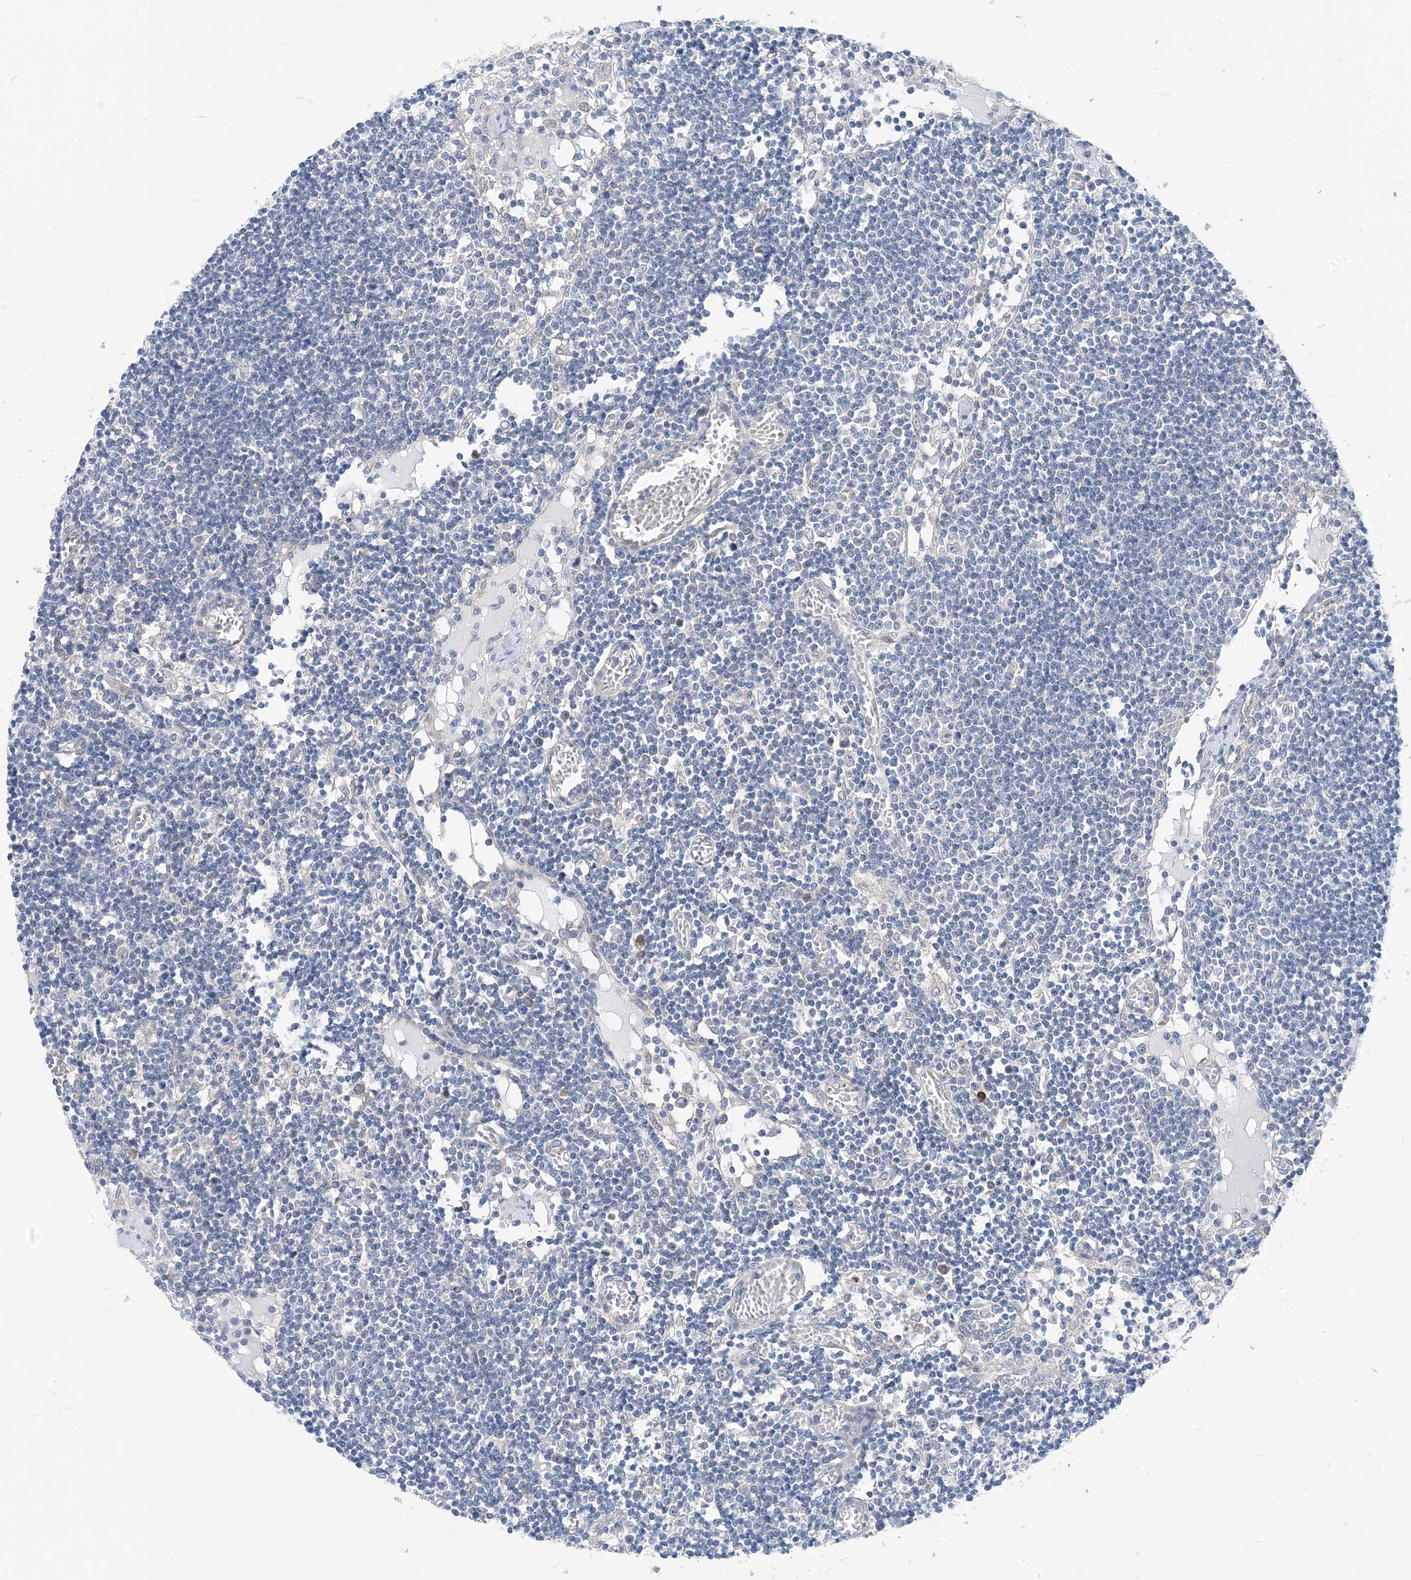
{"staining": {"intensity": "negative", "quantity": "none", "location": "none"}, "tissue": "lymph node", "cell_type": "Germinal center cells", "image_type": "normal", "snomed": [{"axis": "morphology", "description": "Normal tissue, NOS"}, {"axis": "topography", "description": "Lymph node"}], "caption": "Benign lymph node was stained to show a protein in brown. There is no significant positivity in germinal center cells.", "gene": "PLEKHA3", "patient": {"sex": "female", "age": 11}}